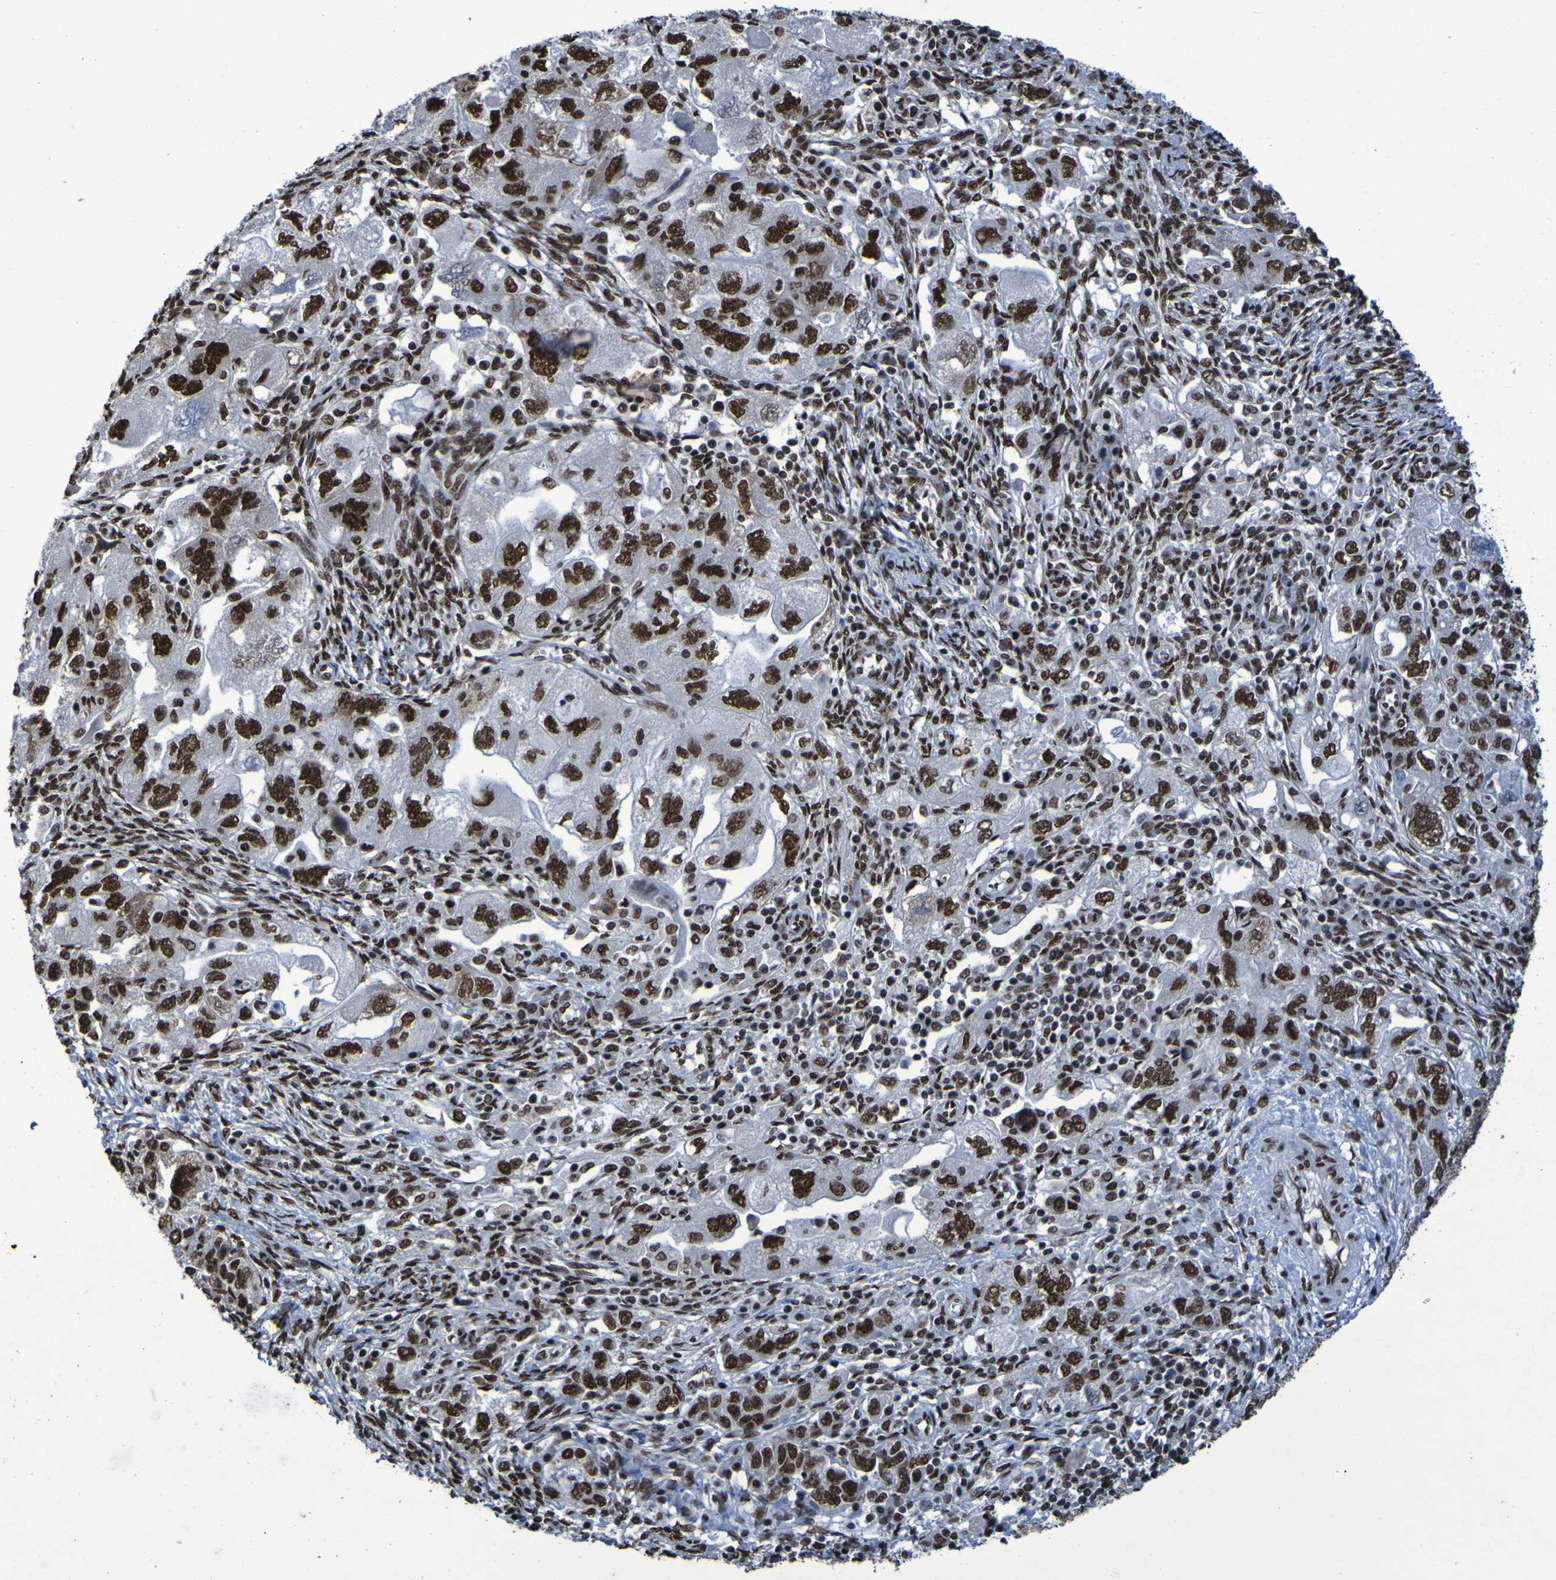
{"staining": {"intensity": "strong", "quantity": ">75%", "location": "nuclear"}, "tissue": "ovarian cancer", "cell_type": "Tumor cells", "image_type": "cancer", "snomed": [{"axis": "morphology", "description": "Carcinoma, NOS"}, {"axis": "morphology", "description": "Cystadenocarcinoma, serous, NOS"}, {"axis": "topography", "description": "Ovary"}], "caption": "Brown immunohistochemical staining in human ovarian serous cystadenocarcinoma exhibits strong nuclear expression in approximately >75% of tumor cells.", "gene": "HNRNPR", "patient": {"sex": "female", "age": 69}}